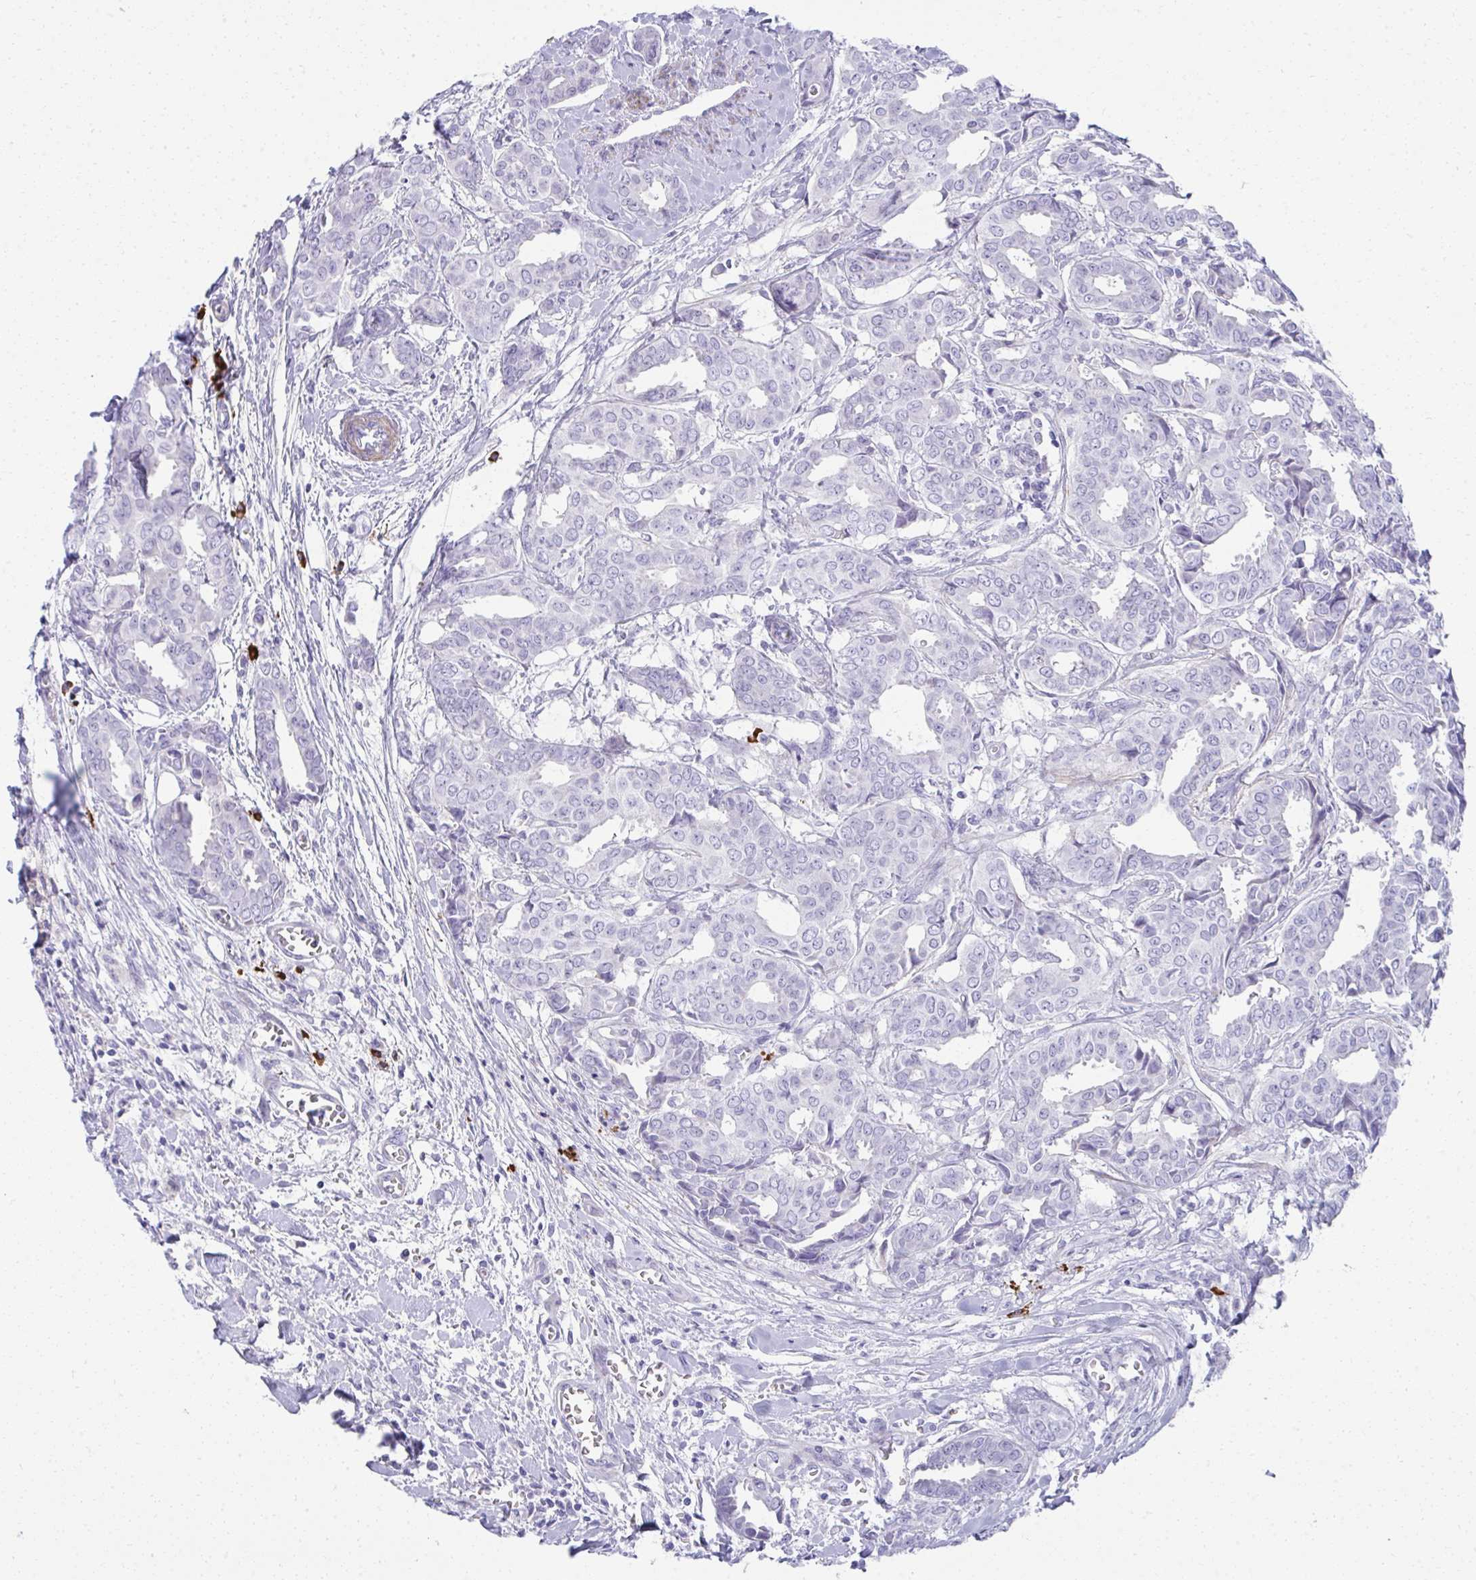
{"staining": {"intensity": "negative", "quantity": "none", "location": "none"}, "tissue": "breast cancer", "cell_type": "Tumor cells", "image_type": "cancer", "snomed": [{"axis": "morphology", "description": "Duct carcinoma"}, {"axis": "topography", "description": "Breast"}], "caption": "The image exhibits no staining of tumor cells in invasive ductal carcinoma (breast).", "gene": "PUS7L", "patient": {"sex": "female", "age": 45}}